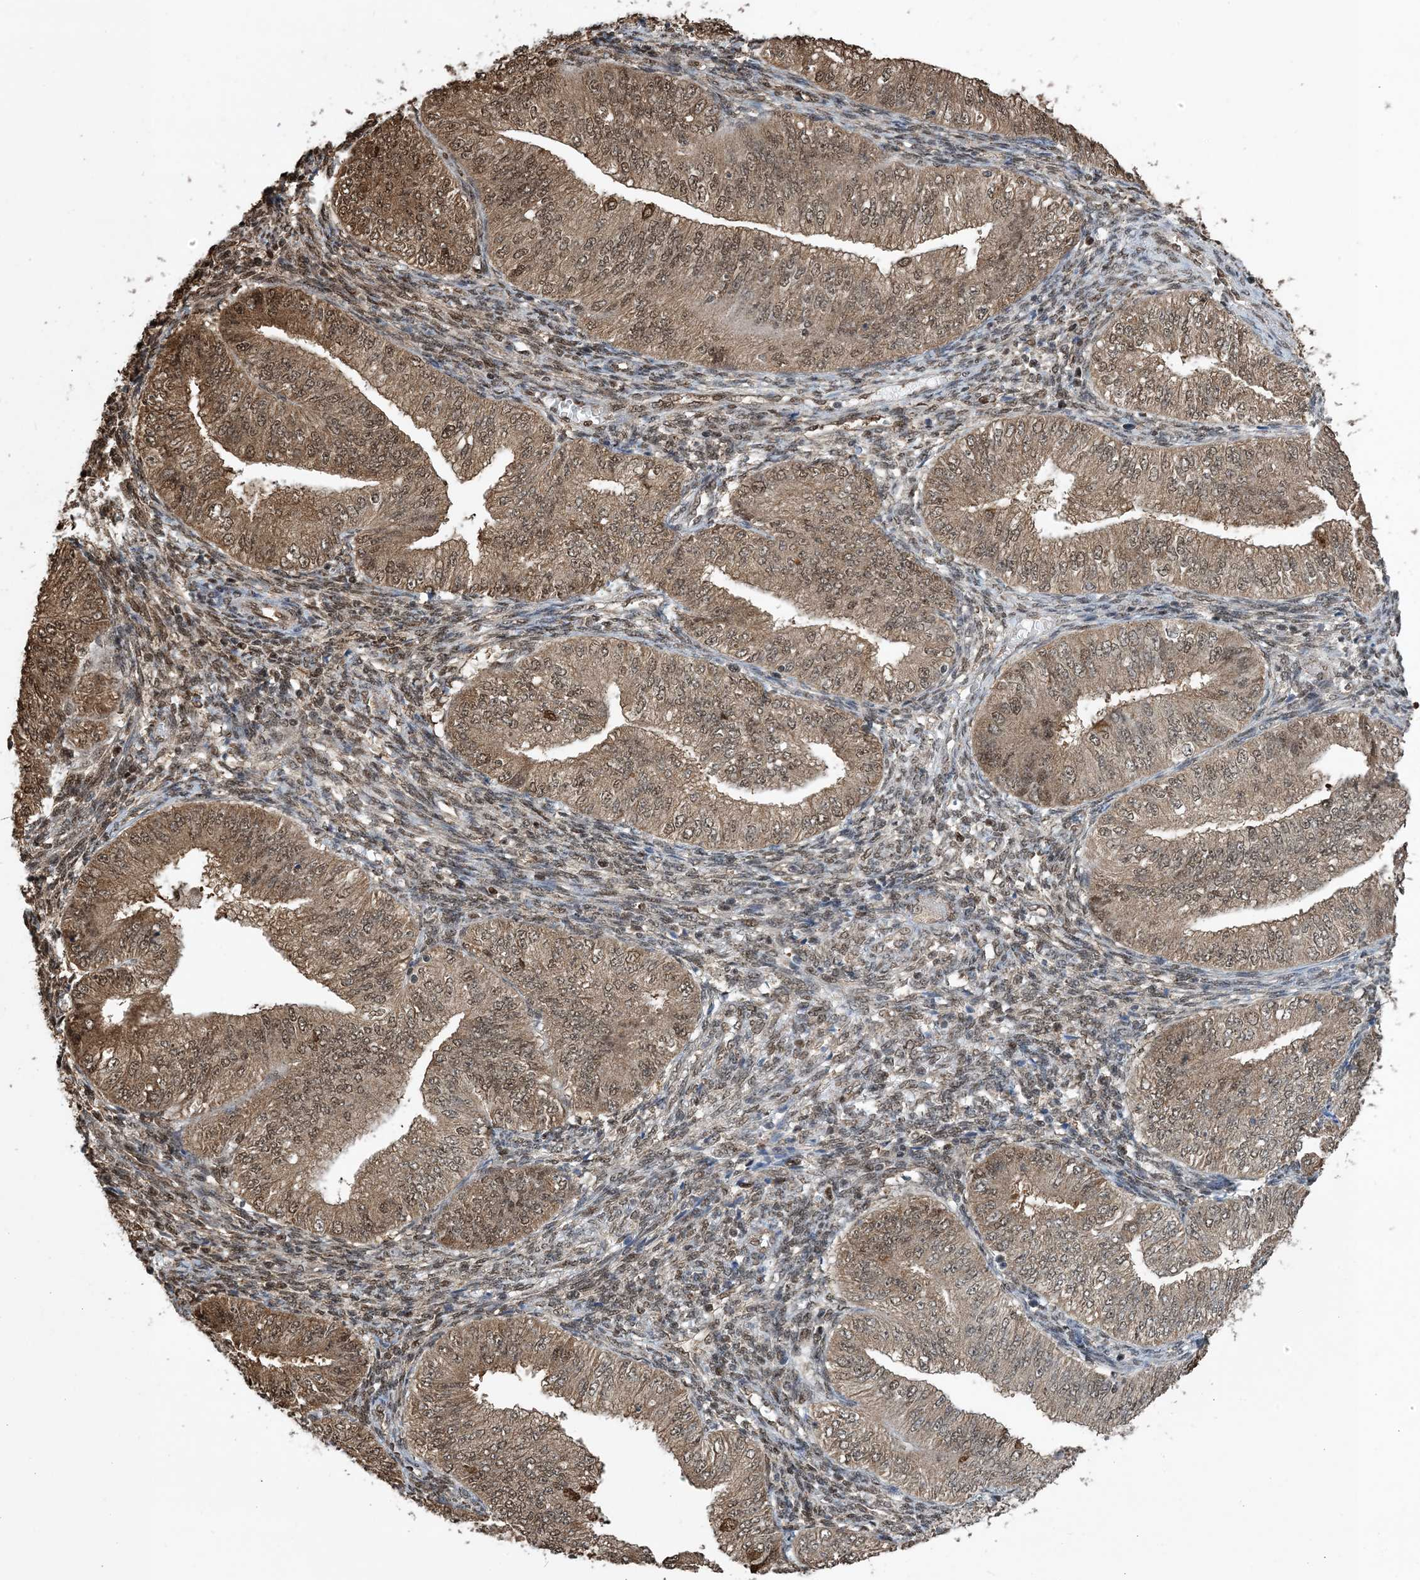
{"staining": {"intensity": "moderate", "quantity": ">75%", "location": "cytoplasmic/membranous,nuclear"}, "tissue": "endometrial cancer", "cell_type": "Tumor cells", "image_type": "cancer", "snomed": [{"axis": "morphology", "description": "Normal tissue, NOS"}, {"axis": "morphology", "description": "Adenocarcinoma, NOS"}, {"axis": "topography", "description": "Endometrium"}], "caption": "A histopathology image of adenocarcinoma (endometrial) stained for a protein reveals moderate cytoplasmic/membranous and nuclear brown staining in tumor cells. (DAB (3,3'-diaminobenzidine) IHC with brightfield microscopy, high magnification).", "gene": "HSPA1A", "patient": {"sex": "female", "age": 53}}